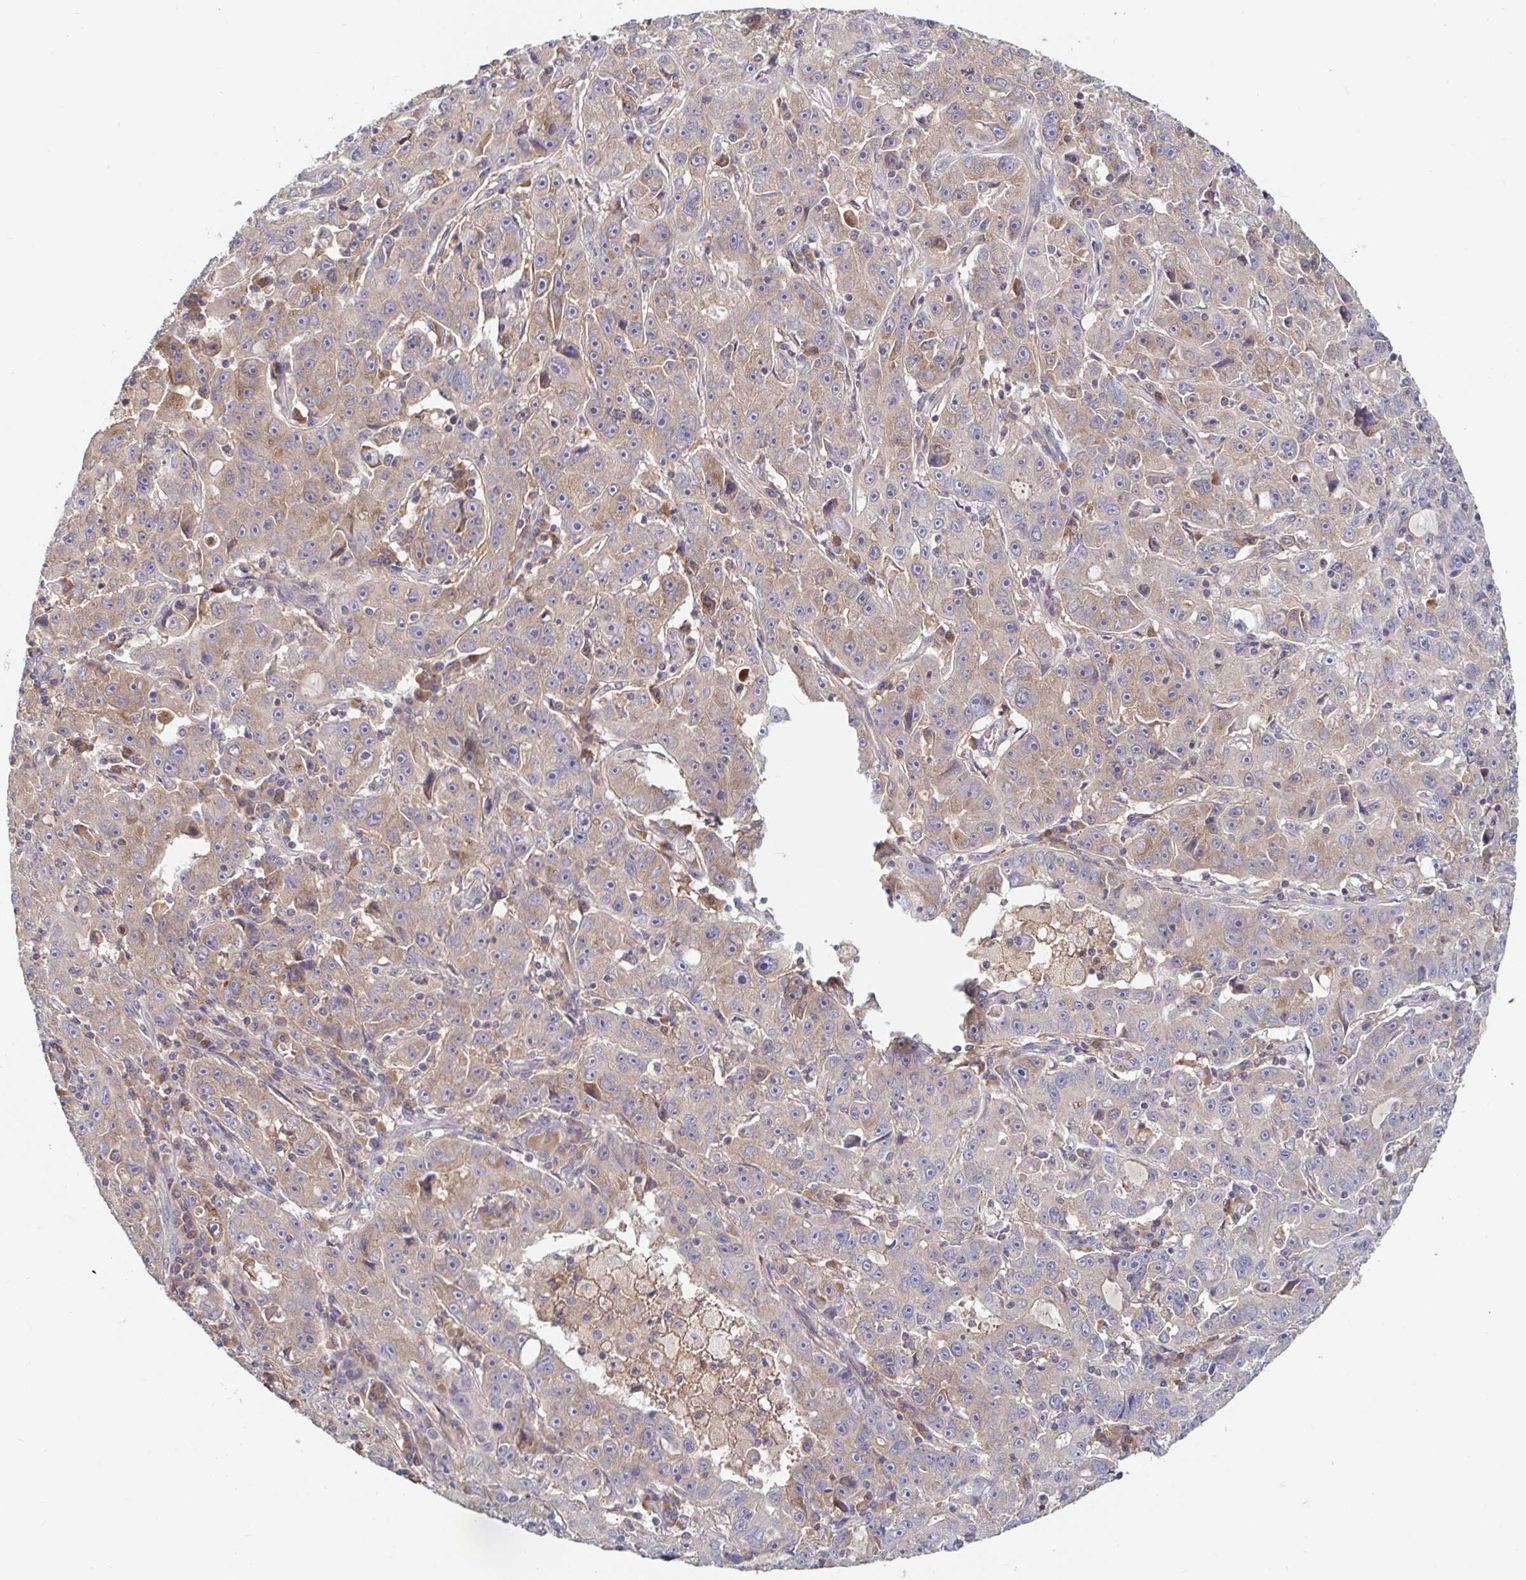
{"staining": {"intensity": "moderate", "quantity": "25%-75%", "location": "cytoplasmic/membranous"}, "tissue": "lung cancer", "cell_type": "Tumor cells", "image_type": "cancer", "snomed": [{"axis": "morphology", "description": "Normal morphology"}, {"axis": "morphology", "description": "Adenocarcinoma, NOS"}, {"axis": "topography", "description": "Lymph node"}, {"axis": "topography", "description": "Lung"}], "caption": "The histopathology image displays a brown stain indicating the presence of a protein in the cytoplasmic/membranous of tumor cells in adenocarcinoma (lung). Nuclei are stained in blue.", "gene": "LARP1", "patient": {"sex": "female", "age": 57}}